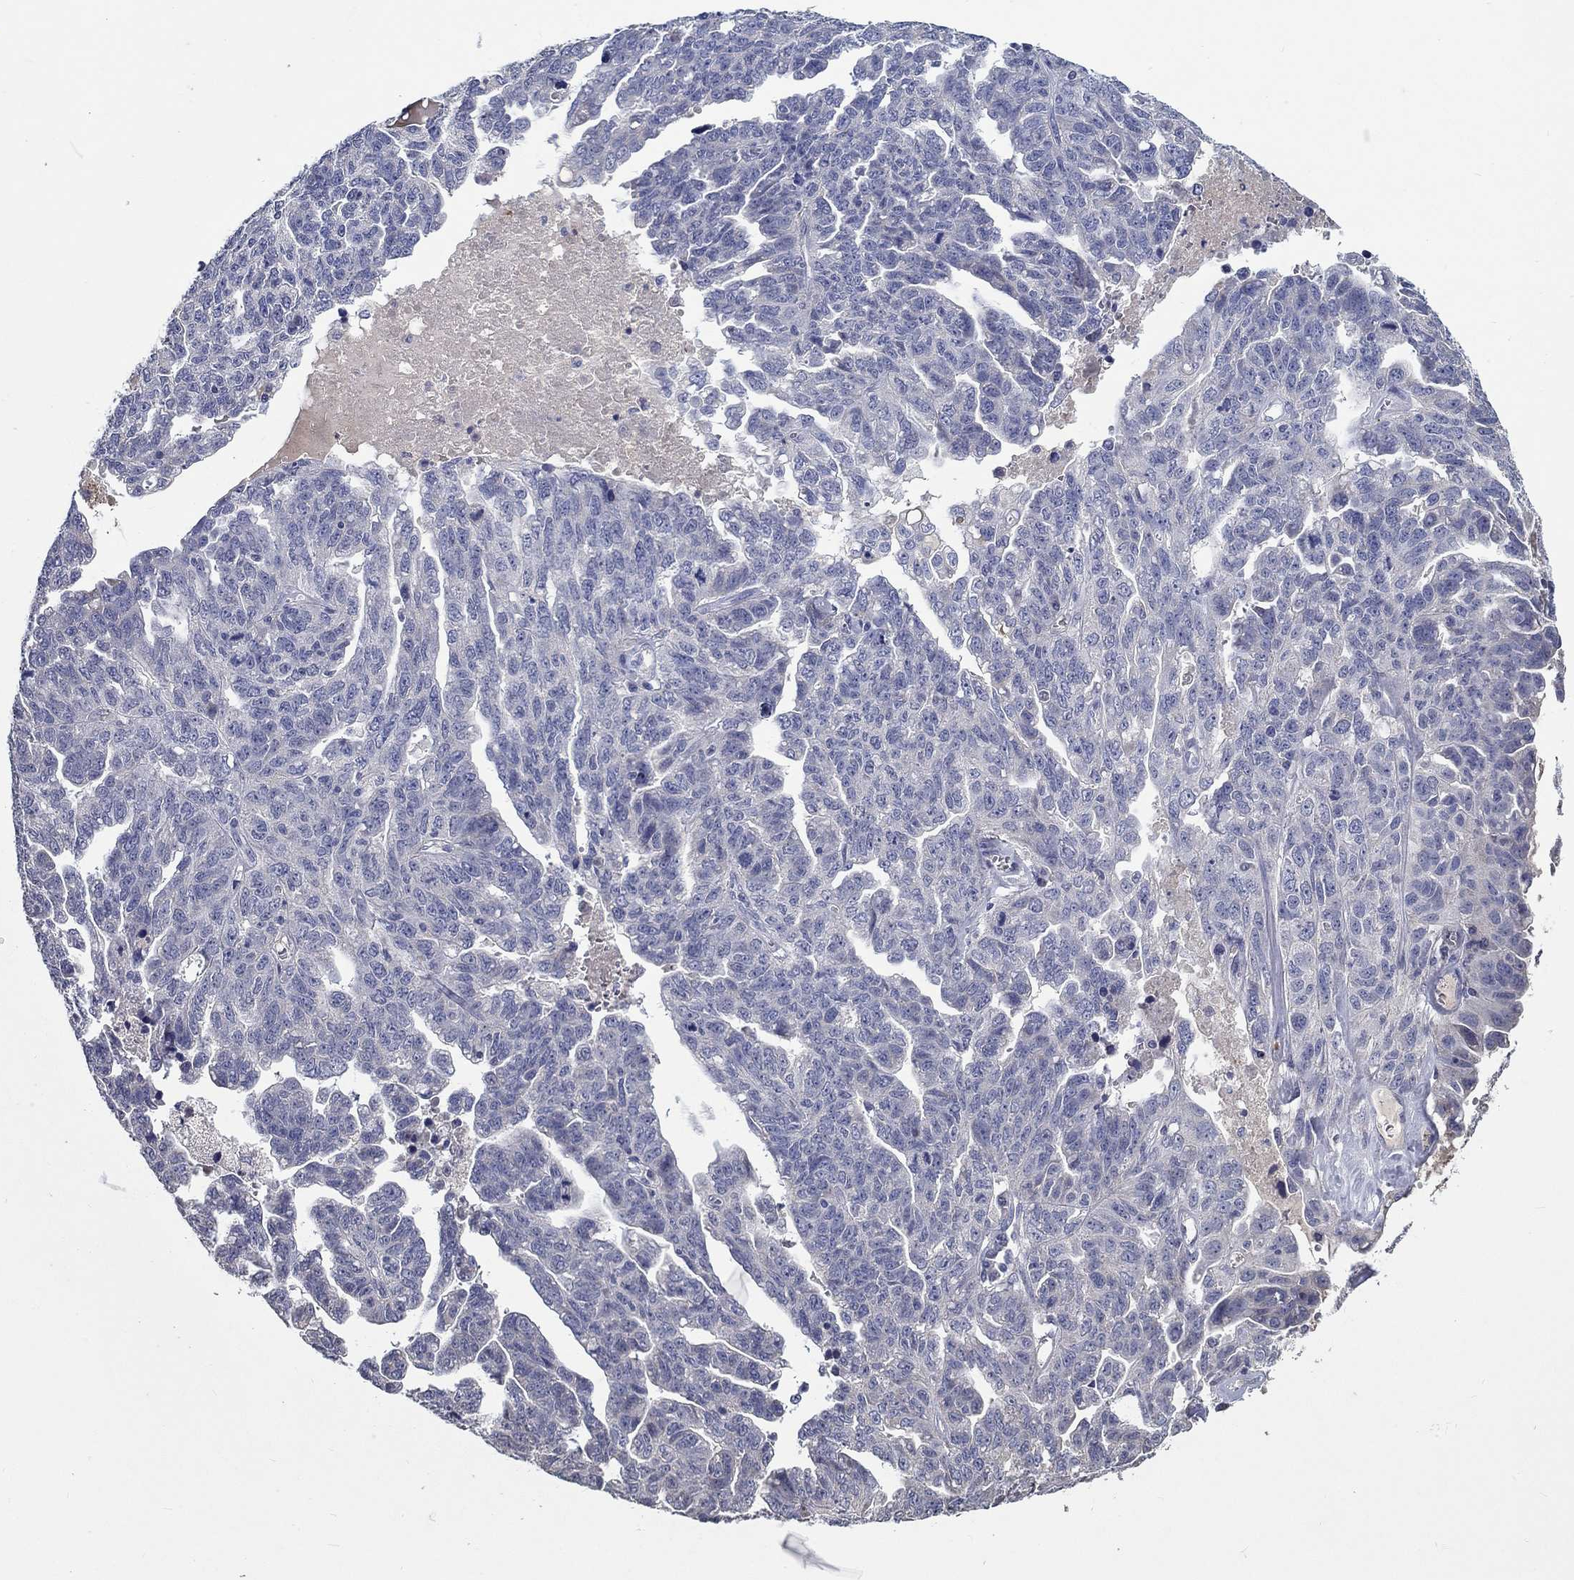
{"staining": {"intensity": "negative", "quantity": "none", "location": "none"}, "tissue": "ovarian cancer", "cell_type": "Tumor cells", "image_type": "cancer", "snomed": [{"axis": "morphology", "description": "Cystadenocarcinoma, serous, NOS"}, {"axis": "topography", "description": "Ovary"}], "caption": "There is no significant staining in tumor cells of ovarian cancer (serous cystadenocarcinoma).", "gene": "PROZ", "patient": {"sex": "female", "age": 71}}